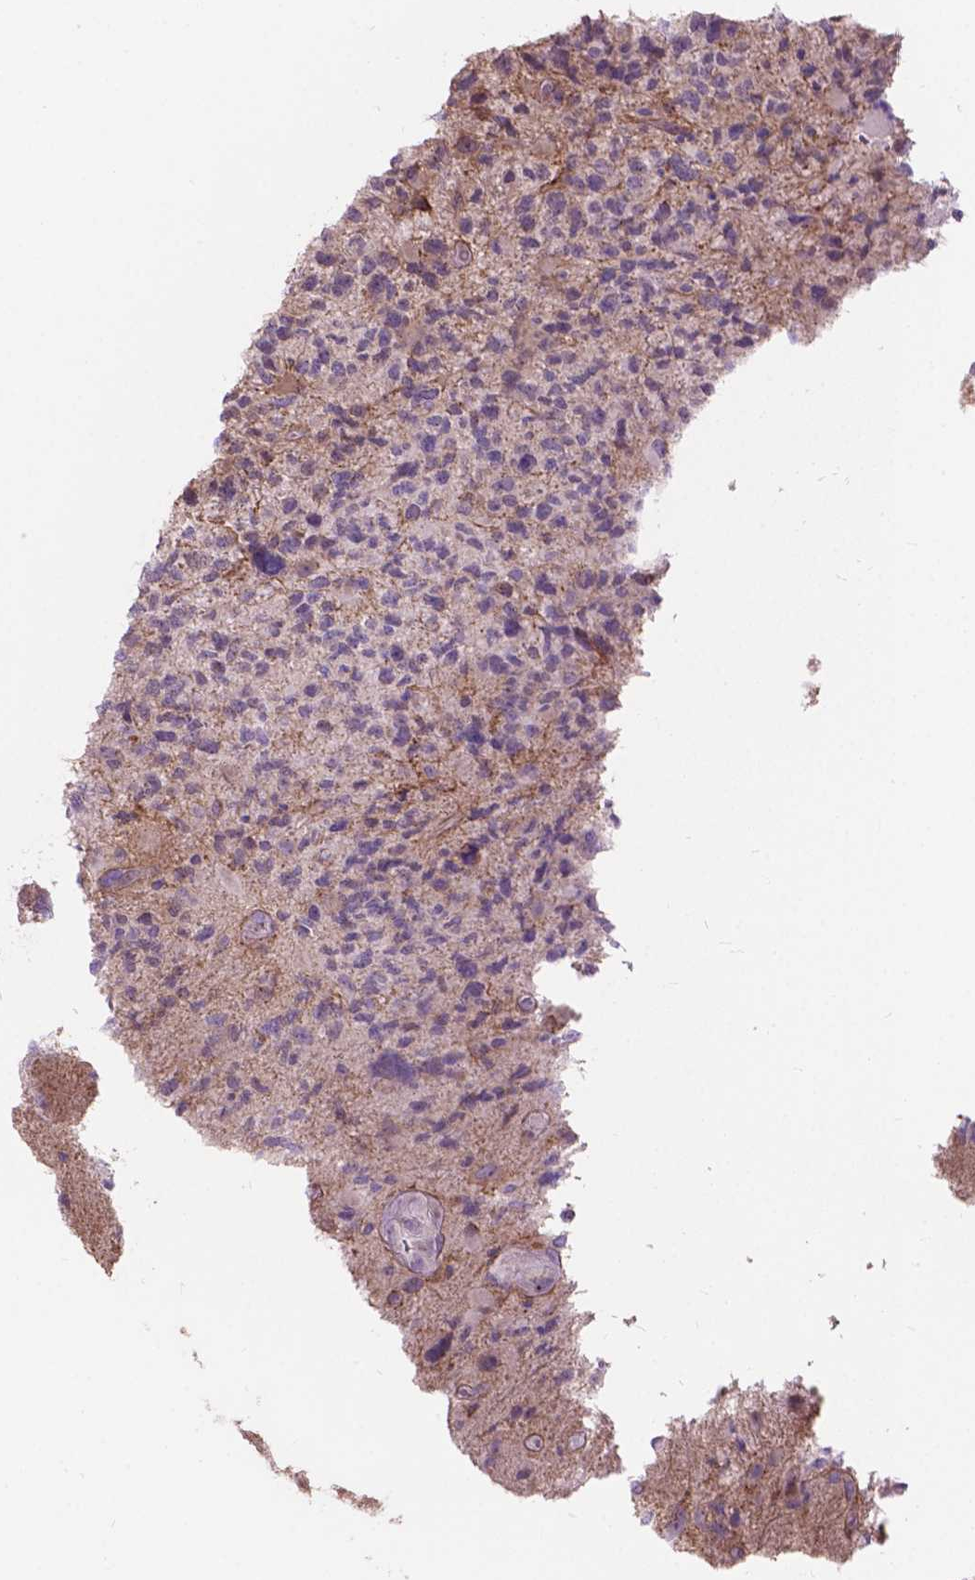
{"staining": {"intensity": "negative", "quantity": "none", "location": "none"}, "tissue": "glioma", "cell_type": "Tumor cells", "image_type": "cancer", "snomed": [{"axis": "morphology", "description": "Glioma, malignant, High grade"}, {"axis": "topography", "description": "Brain"}], "caption": "Tumor cells are negative for protein expression in human malignant glioma (high-grade). (Brightfield microscopy of DAB immunohistochemistry at high magnification).", "gene": "MYH14", "patient": {"sex": "female", "age": 71}}